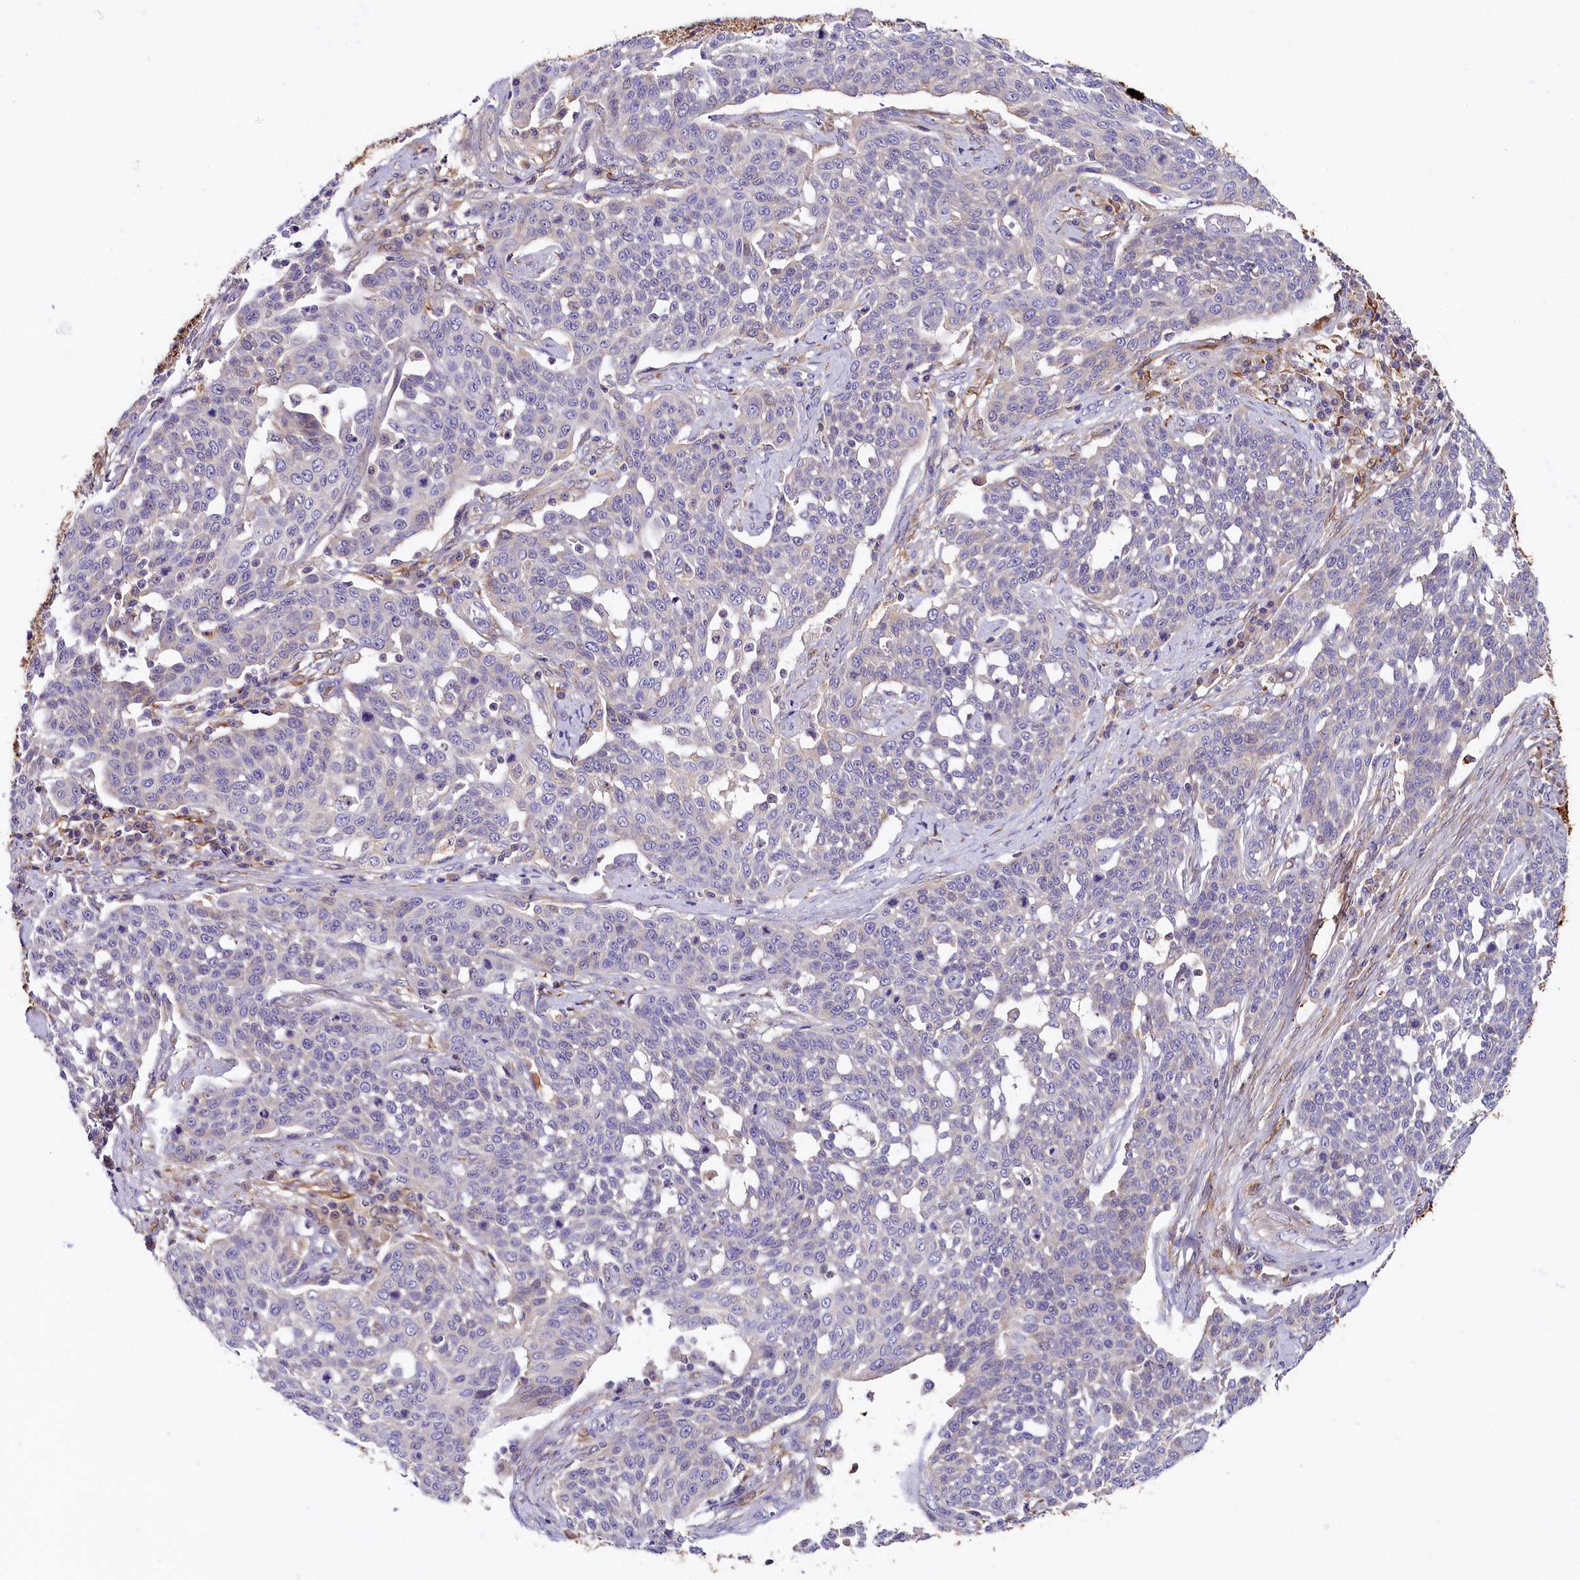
{"staining": {"intensity": "negative", "quantity": "none", "location": "none"}, "tissue": "cervical cancer", "cell_type": "Tumor cells", "image_type": "cancer", "snomed": [{"axis": "morphology", "description": "Squamous cell carcinoma, NOS"}, {"axis": "topography", "description": "Cervix"}], "caption": "Protein analysis of cervical cancer (squamous cell carcinoma) exhibits no significant expression in tumor cells.", "gene": "KATNB1", "patient": {"sex": "female", "age": 34}}